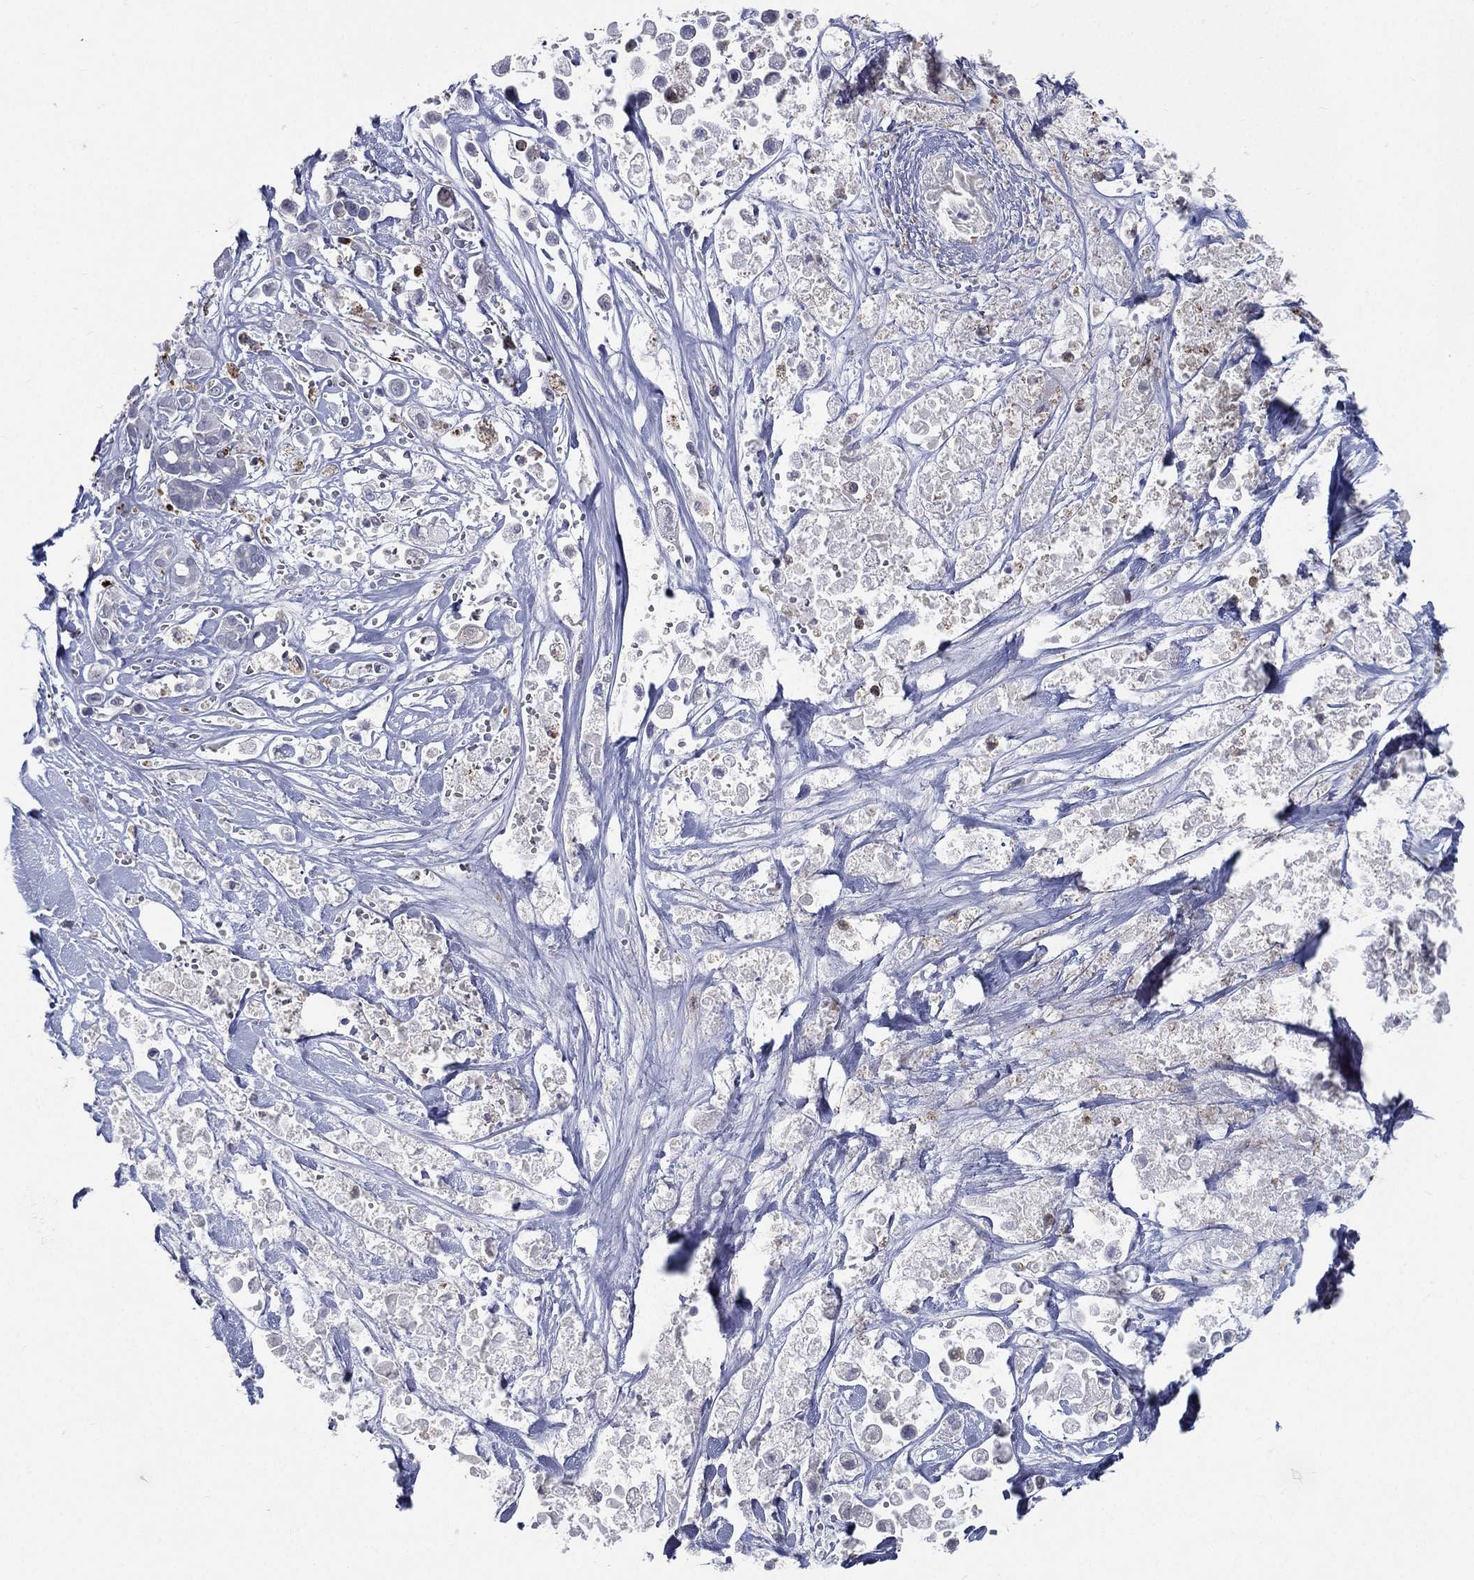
{"staining": {"intensity": "negative", "quantity": "none", "location": "none"}, "tissue": "pancreatic cancer", "cell_type": "Tumor cells", "image_type": "cancer", "snomed": [{"axis": "morphology", "description": "Adenocarcinoma, NOS"}, {"axis": "topography", "description": "Pancreas"}], "caption": "Micrograph shows no significant protein expression in tumor cells of pancreatic cancer (adenocarcinoma).", "gene": "EVI2B", "patient": {"sex": "male", "age": 44}}